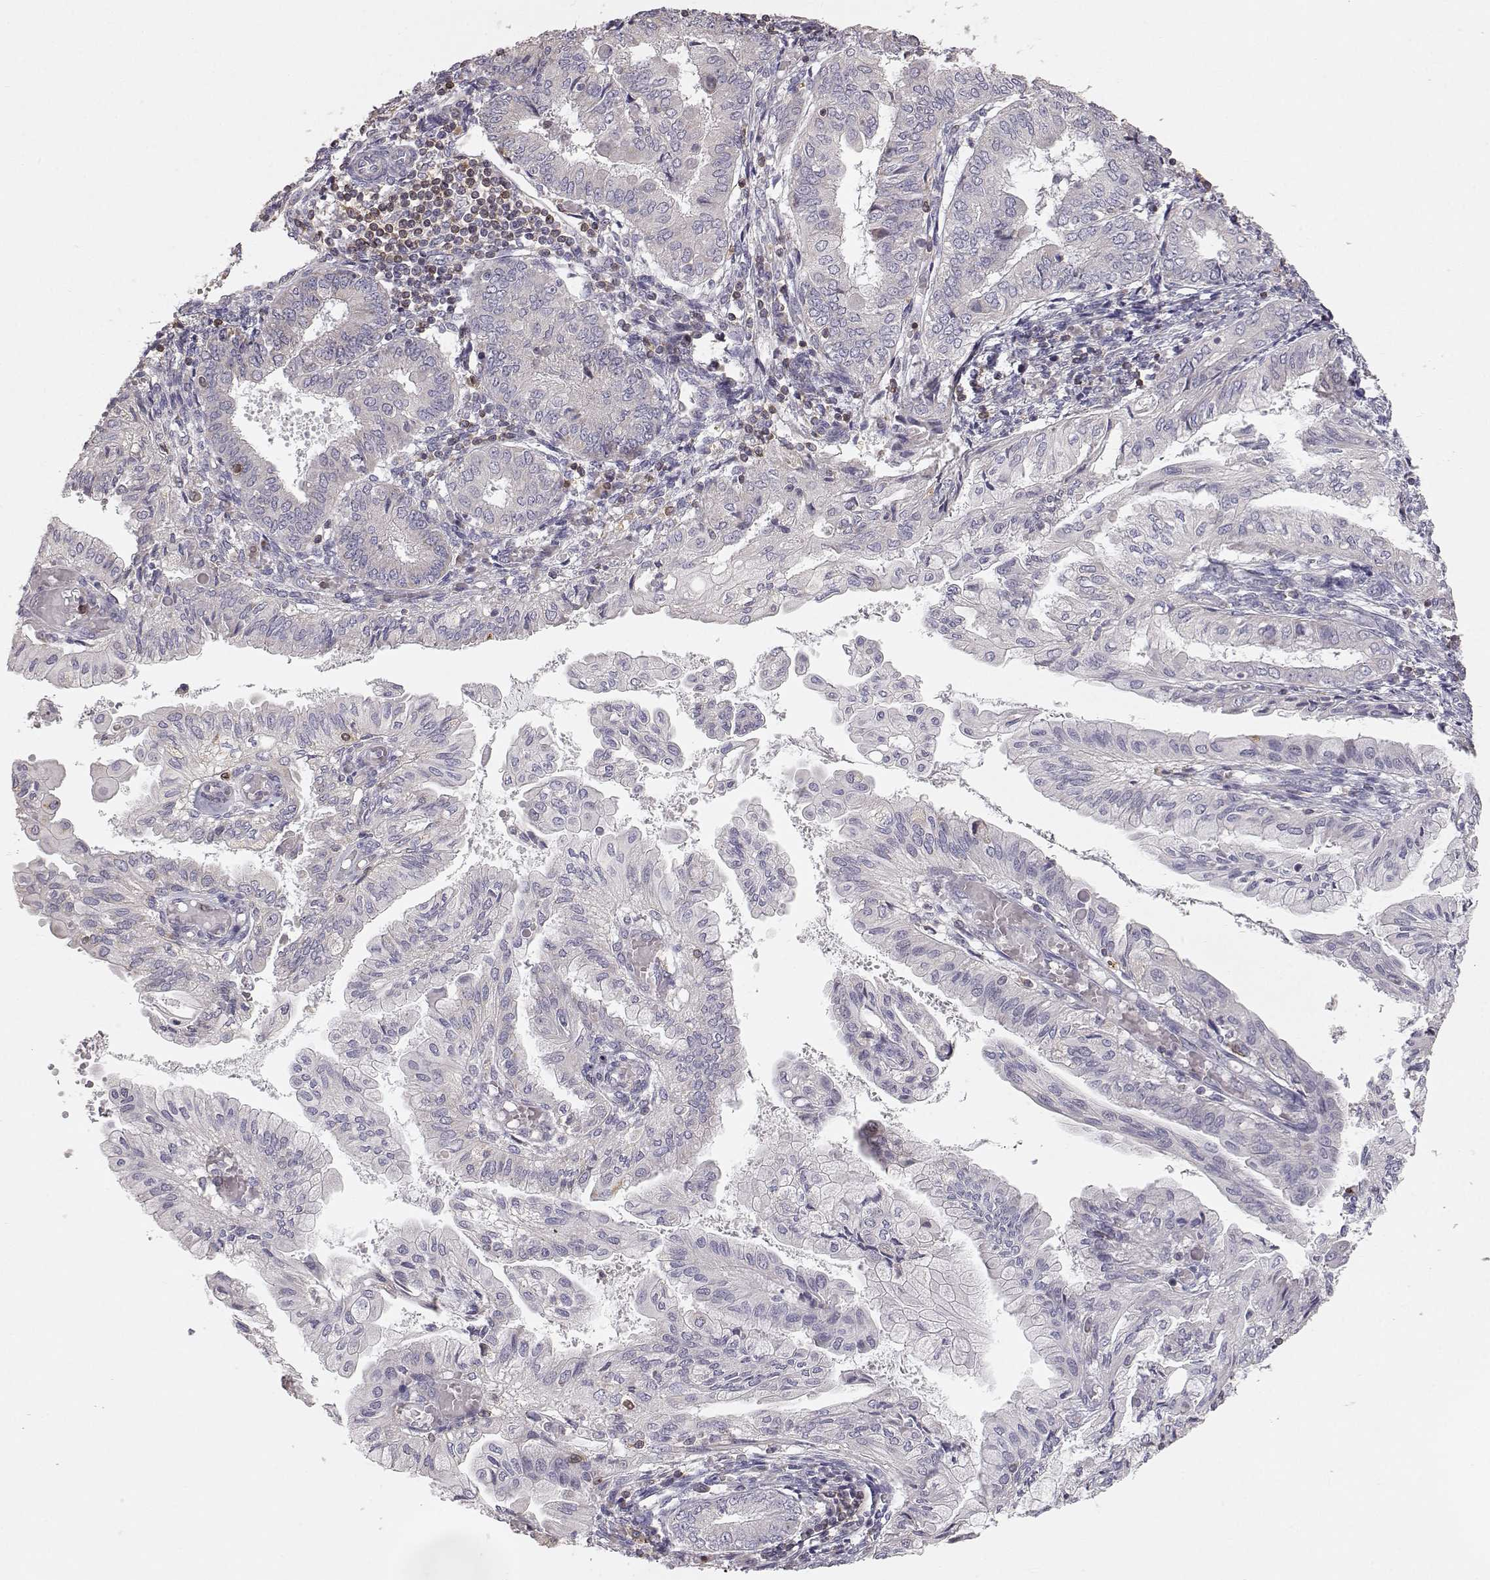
{"staining": {"intensity": "negative", "quantity": "none", "location": "none"}, "tissue": "endometrial cancer", "cell_type": "Tumor cells", "image_type": "cancer", "snomed": [{"axis": "morphology", "description": "Adenocarcinoma, NOS"}, {"axis": "topography", "description": "Endometrium"}], "caption": "Endometrial cancer (adenocarcinoma) stained for a protein using immunohistochemistry (IHC) reveals no expression tumor cells.", "gene": "GRAP2", "patient": {"sex": "female", "age": 68}}